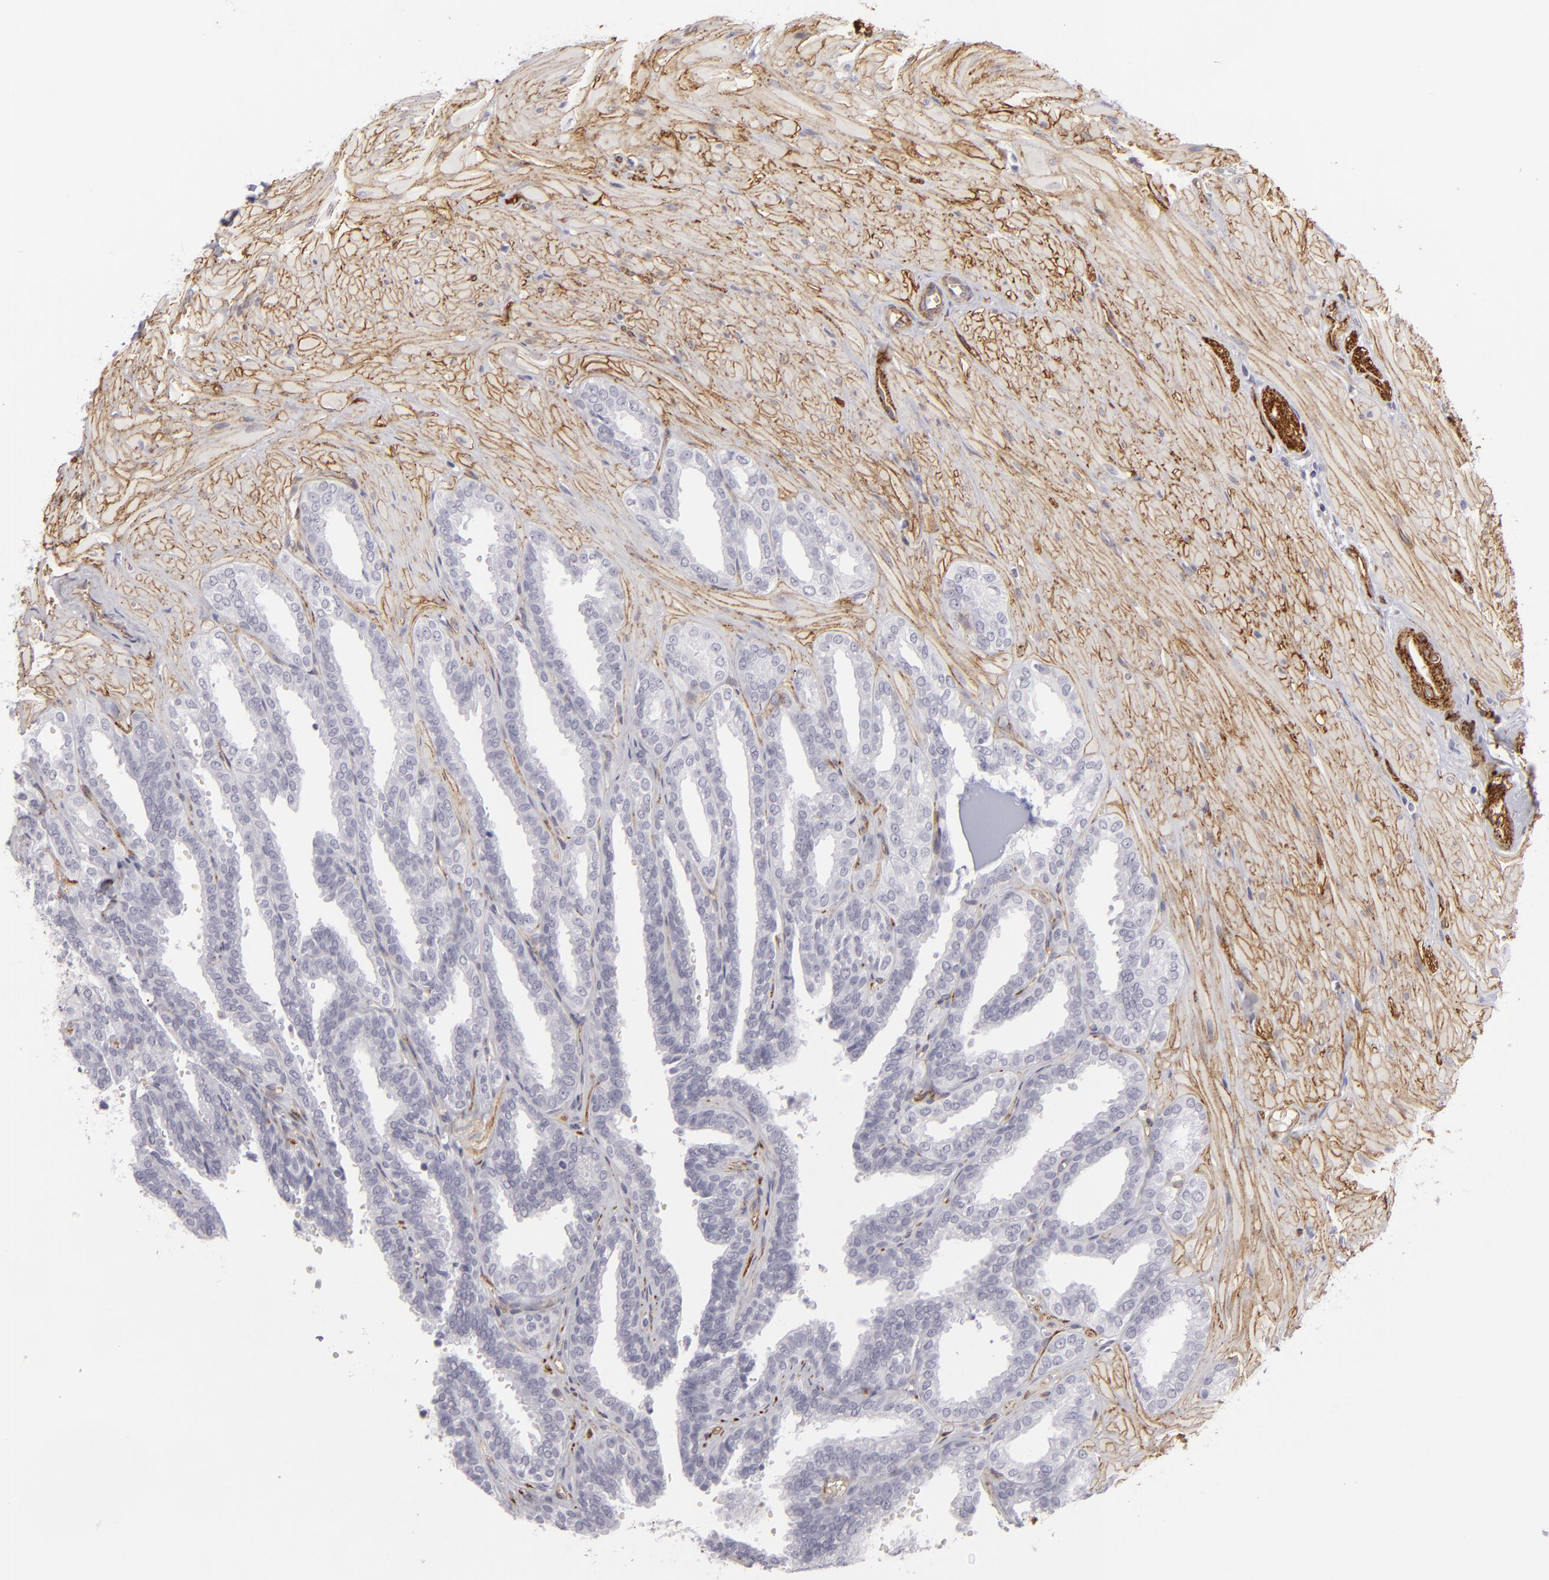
{"staining": {"intensity": "negative", "quantity": "none", "location": "none"}, "tissue": "seminal vesicle", "cell_type": "Glandular cells", "image_type": "normal", "snomed": [{"axis": "morphology", "description": "Normal tissue, NOS"}, {"axis": "topography", "description": "Seminal veicle"}], "caption": "An image of human seminal vesicle is negative for staining in glandular cells. Brightfield microscopy of IHC stained with DAB (brown) and hematoxylin (blue), captured at high magnification.", "gene": "MCAM", "patient": {"sex": "male", "age": 26}}